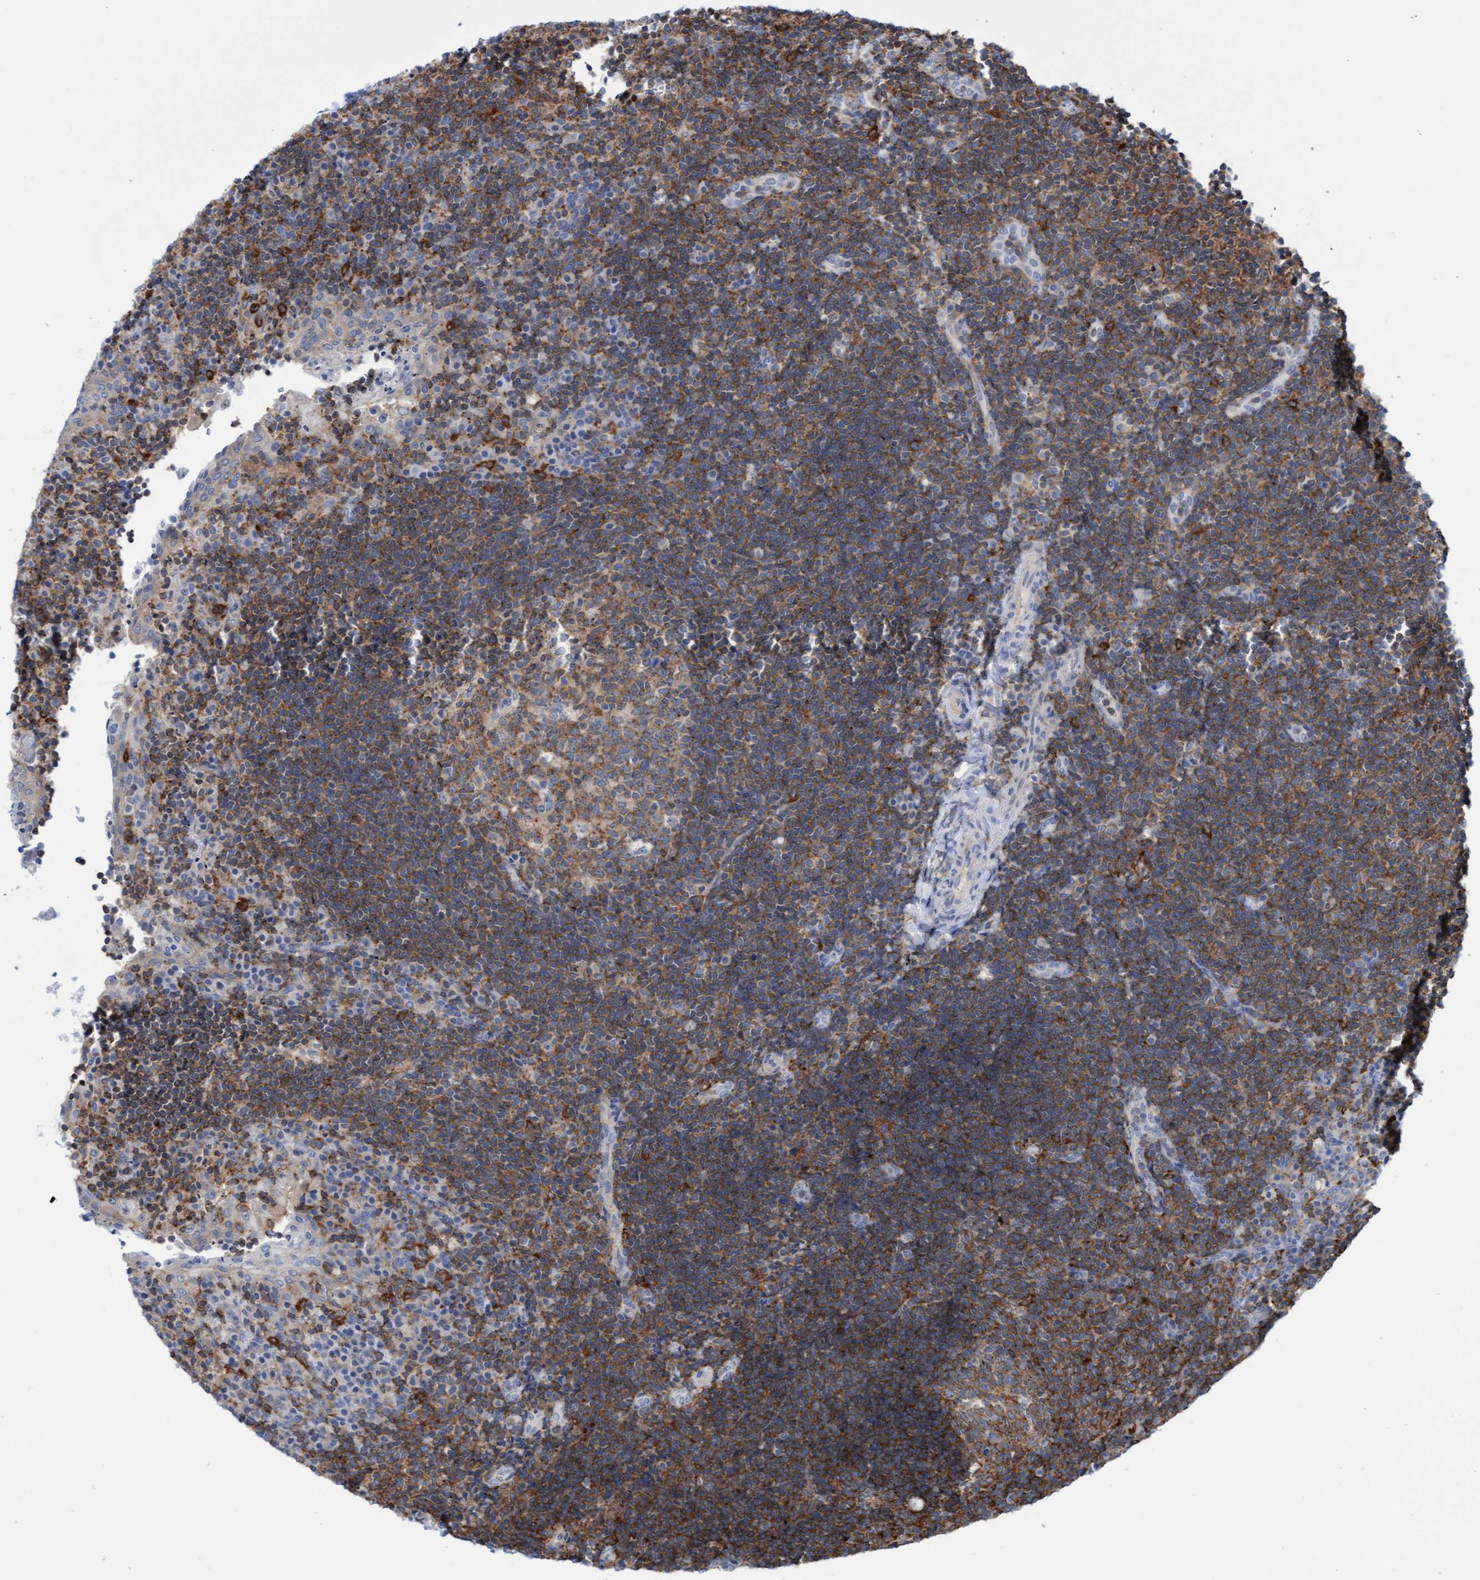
{"staining": {"intensity": "moderate", "quantity": "25%-75%", "location": "cytoplasmic/membranous"}, "tissue": "lymphoma", "cell_type": "Tumor cells", "image_type": "cancer", "snomed": [{"axis": "morphology", "description": "Malignant lymphoma, non-Hodgkin's type, High grade"}, {"axis": "topography", "description": "Tonsil"}], "caption": "IHC micrograph of lymphoma stained for a protein (brown), which displays medium levels of moderate cytoplasmic/membranous staining in about 25%-75% of tumor cells.", "gene": "FNBP1", "patient": {"sex": "female", "age": 36}}